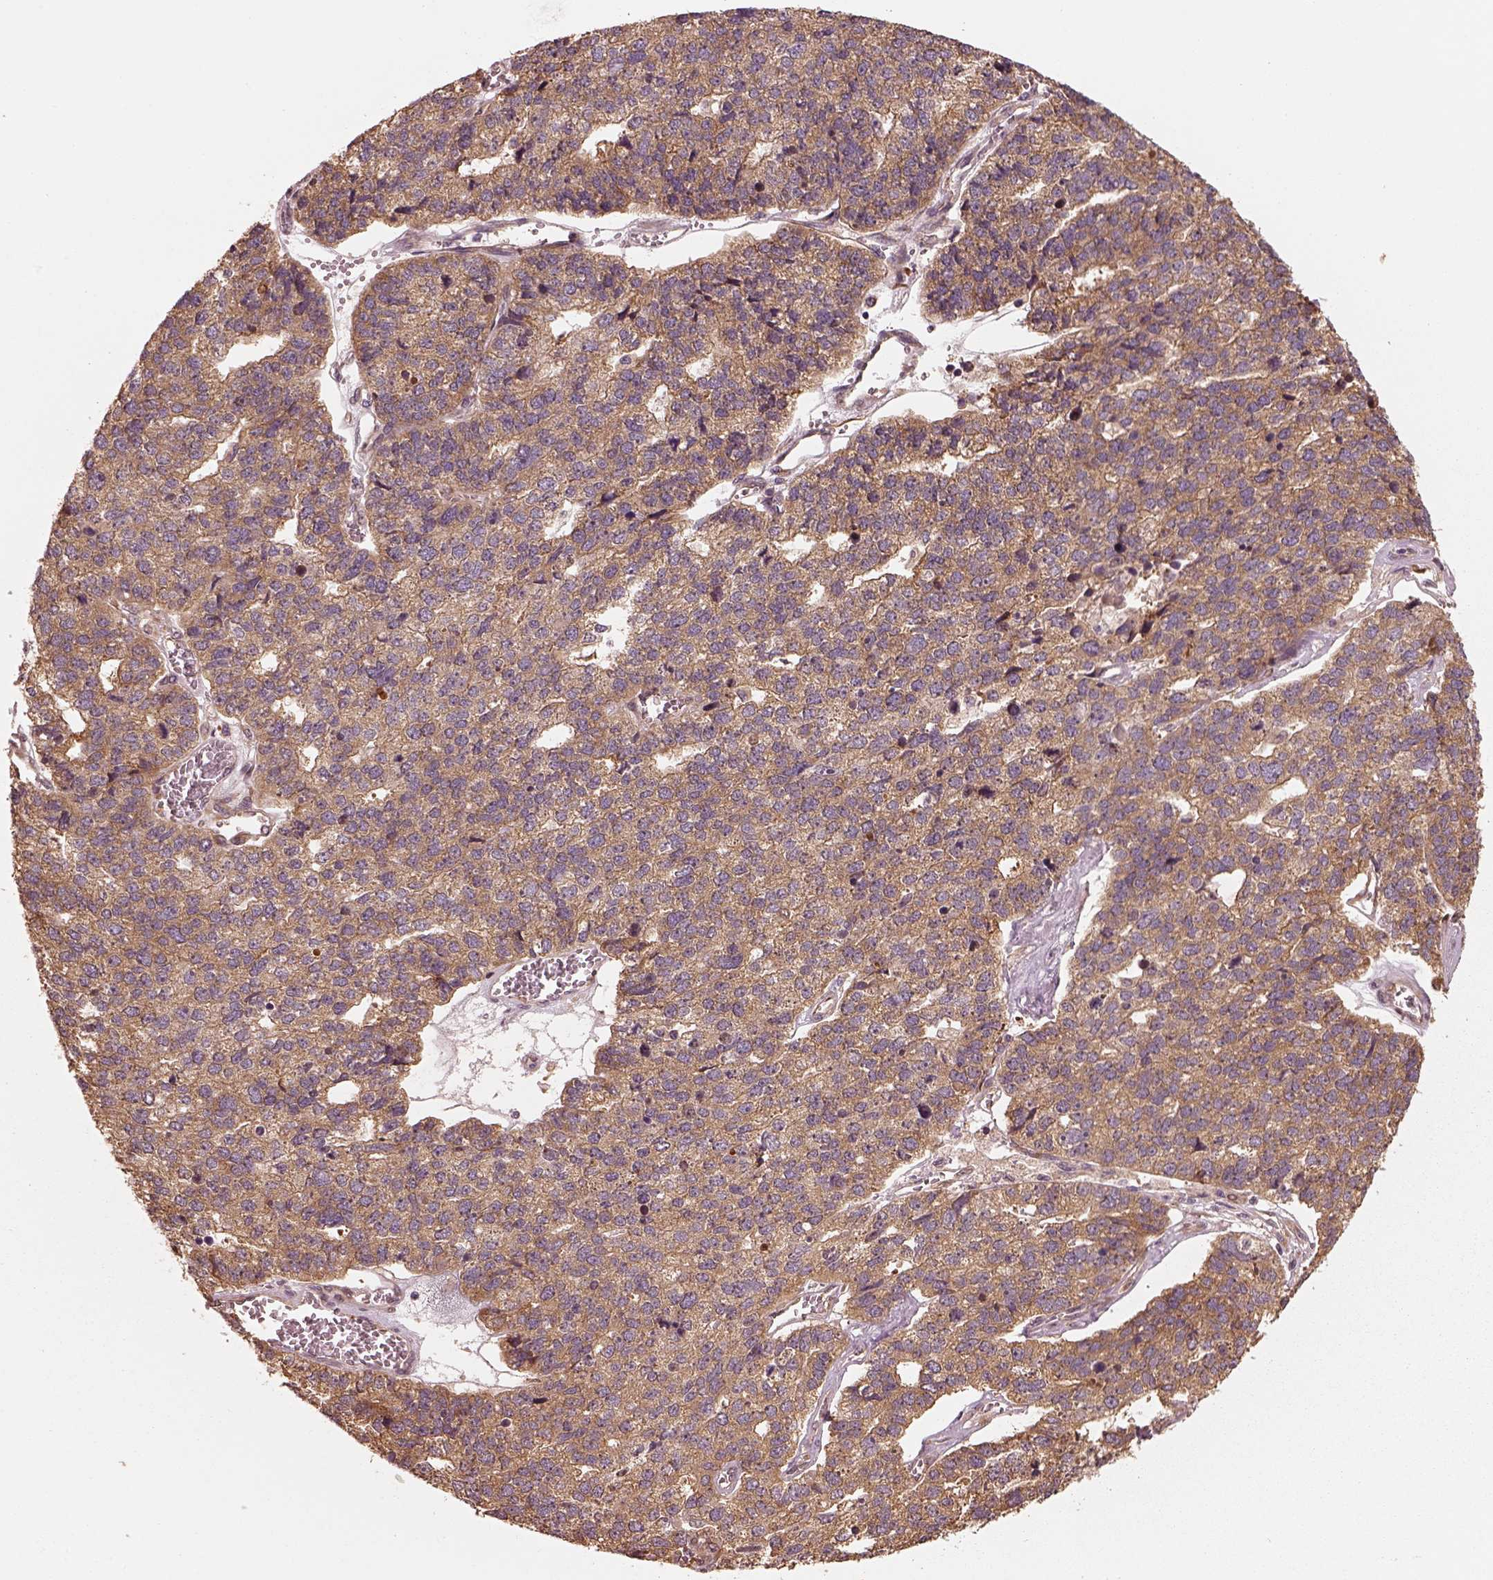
{"staining": {"intensity": "moderate", "quantity": ">75%", "location": "cytoplasmic/membranous"}, "tissue": "stomach cancer", "cell_type": "Tumor cells", "image_type": "cancer", "snomed": [{"axis": "morphology", "description": "Adenocarcinoma, NOS"}, {"axis": "topography", "description": "Stomach"}], "caption": "This photomicrograph displays stomach adenocarcinoma stained with immunohistochemistry (IHC) to label a protein in brown. The cytoplasmic/membranous of tumor cells show moderate positivity for the protein. Nuclei are counter-stained blue.", "gene": "RPS5", "patient": {"sex": "male", "age": 69}}